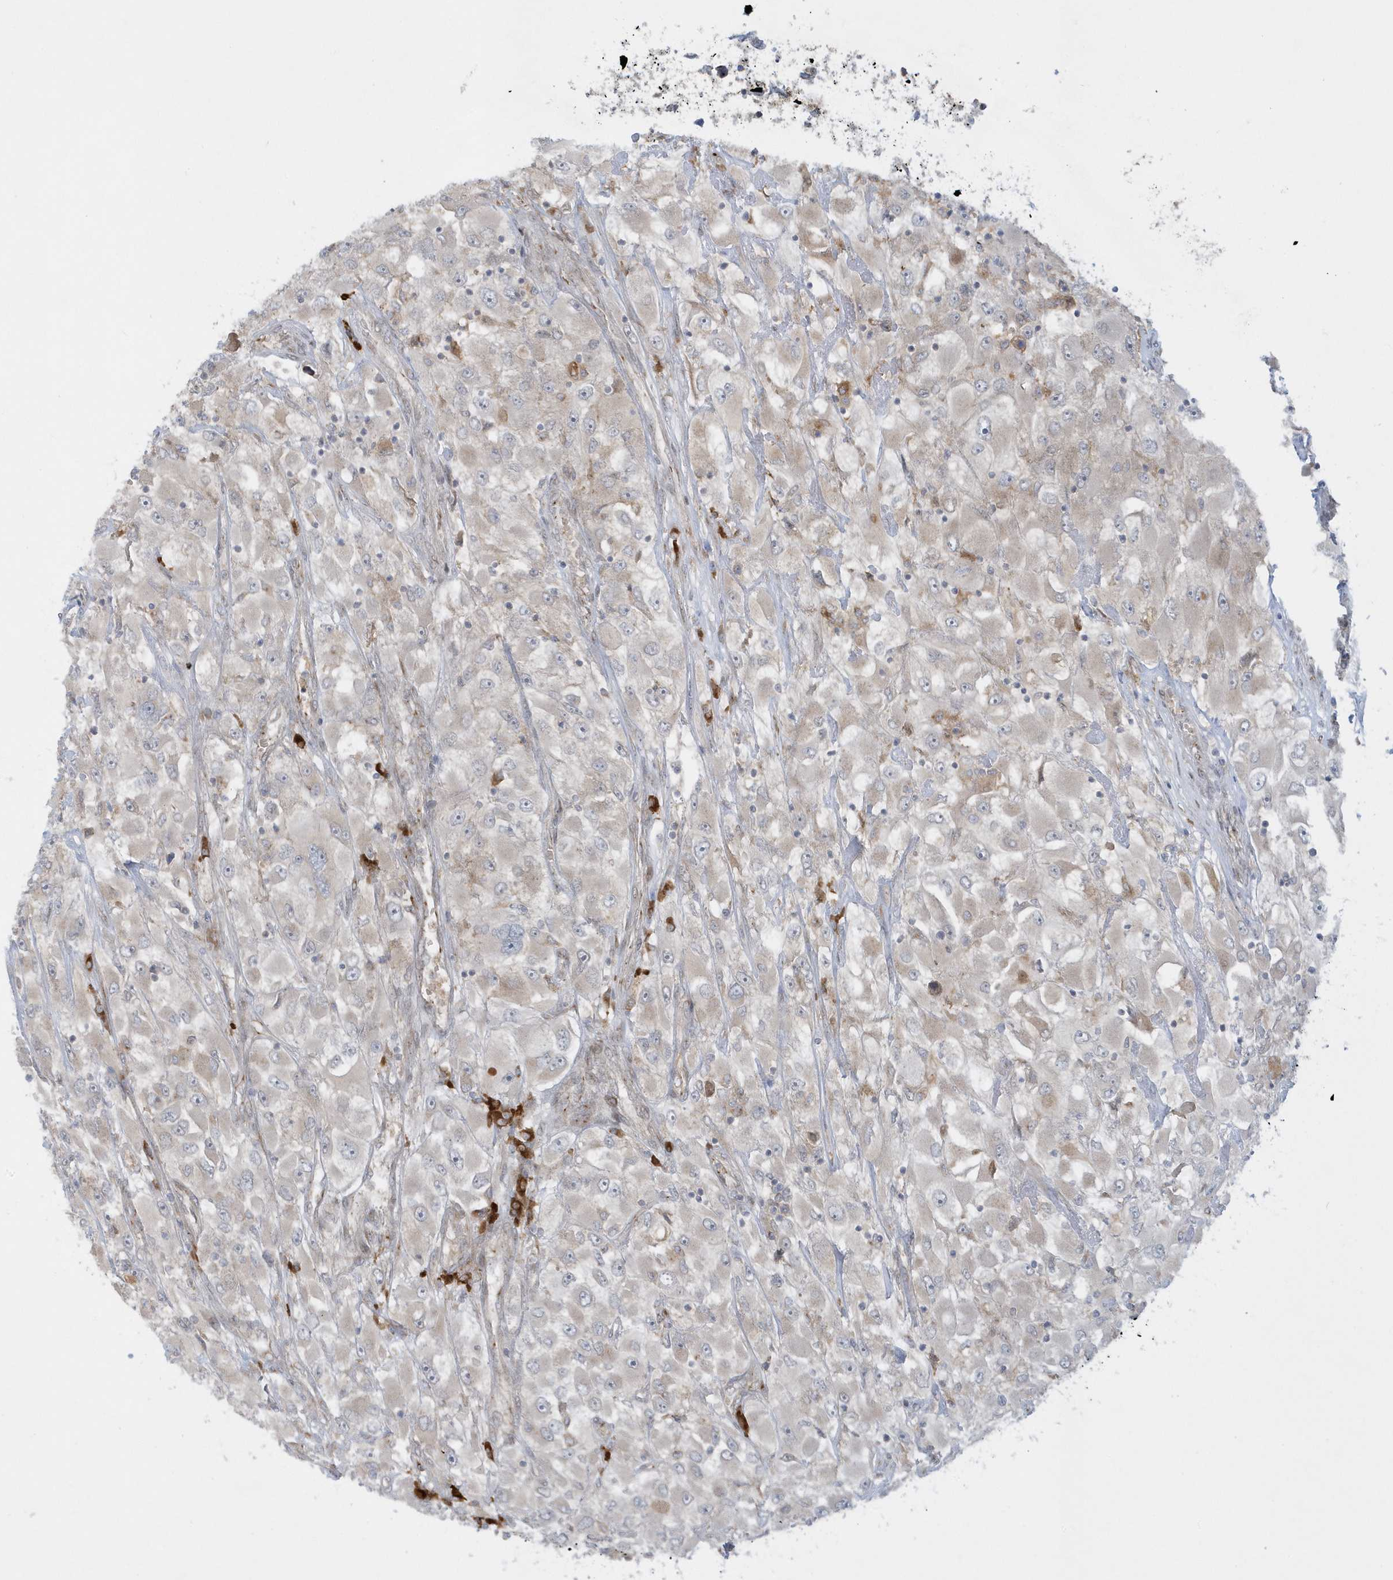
{"staining": {"intensity": "negative", "quantity": "none", "location": "none"}, "tissue": "renal cancer", "cell_type": "Tumor cells", "image_type": "cancer", "snomed": [{"axis": "morphology", "description": "Adenocarcinoma, NOS"}, {"axis": "topography", "description": "Kidney"}], "caption": "Micrograph shows no significant protein positivity in tumor cells of renal cancer (adenocarcinoma). The staining is performed using DAB brown chromogen with nuclei counter-stained in using hematoxylin.", "gene": "RPP40", "patient": {"sex": "female", "age": 52}}